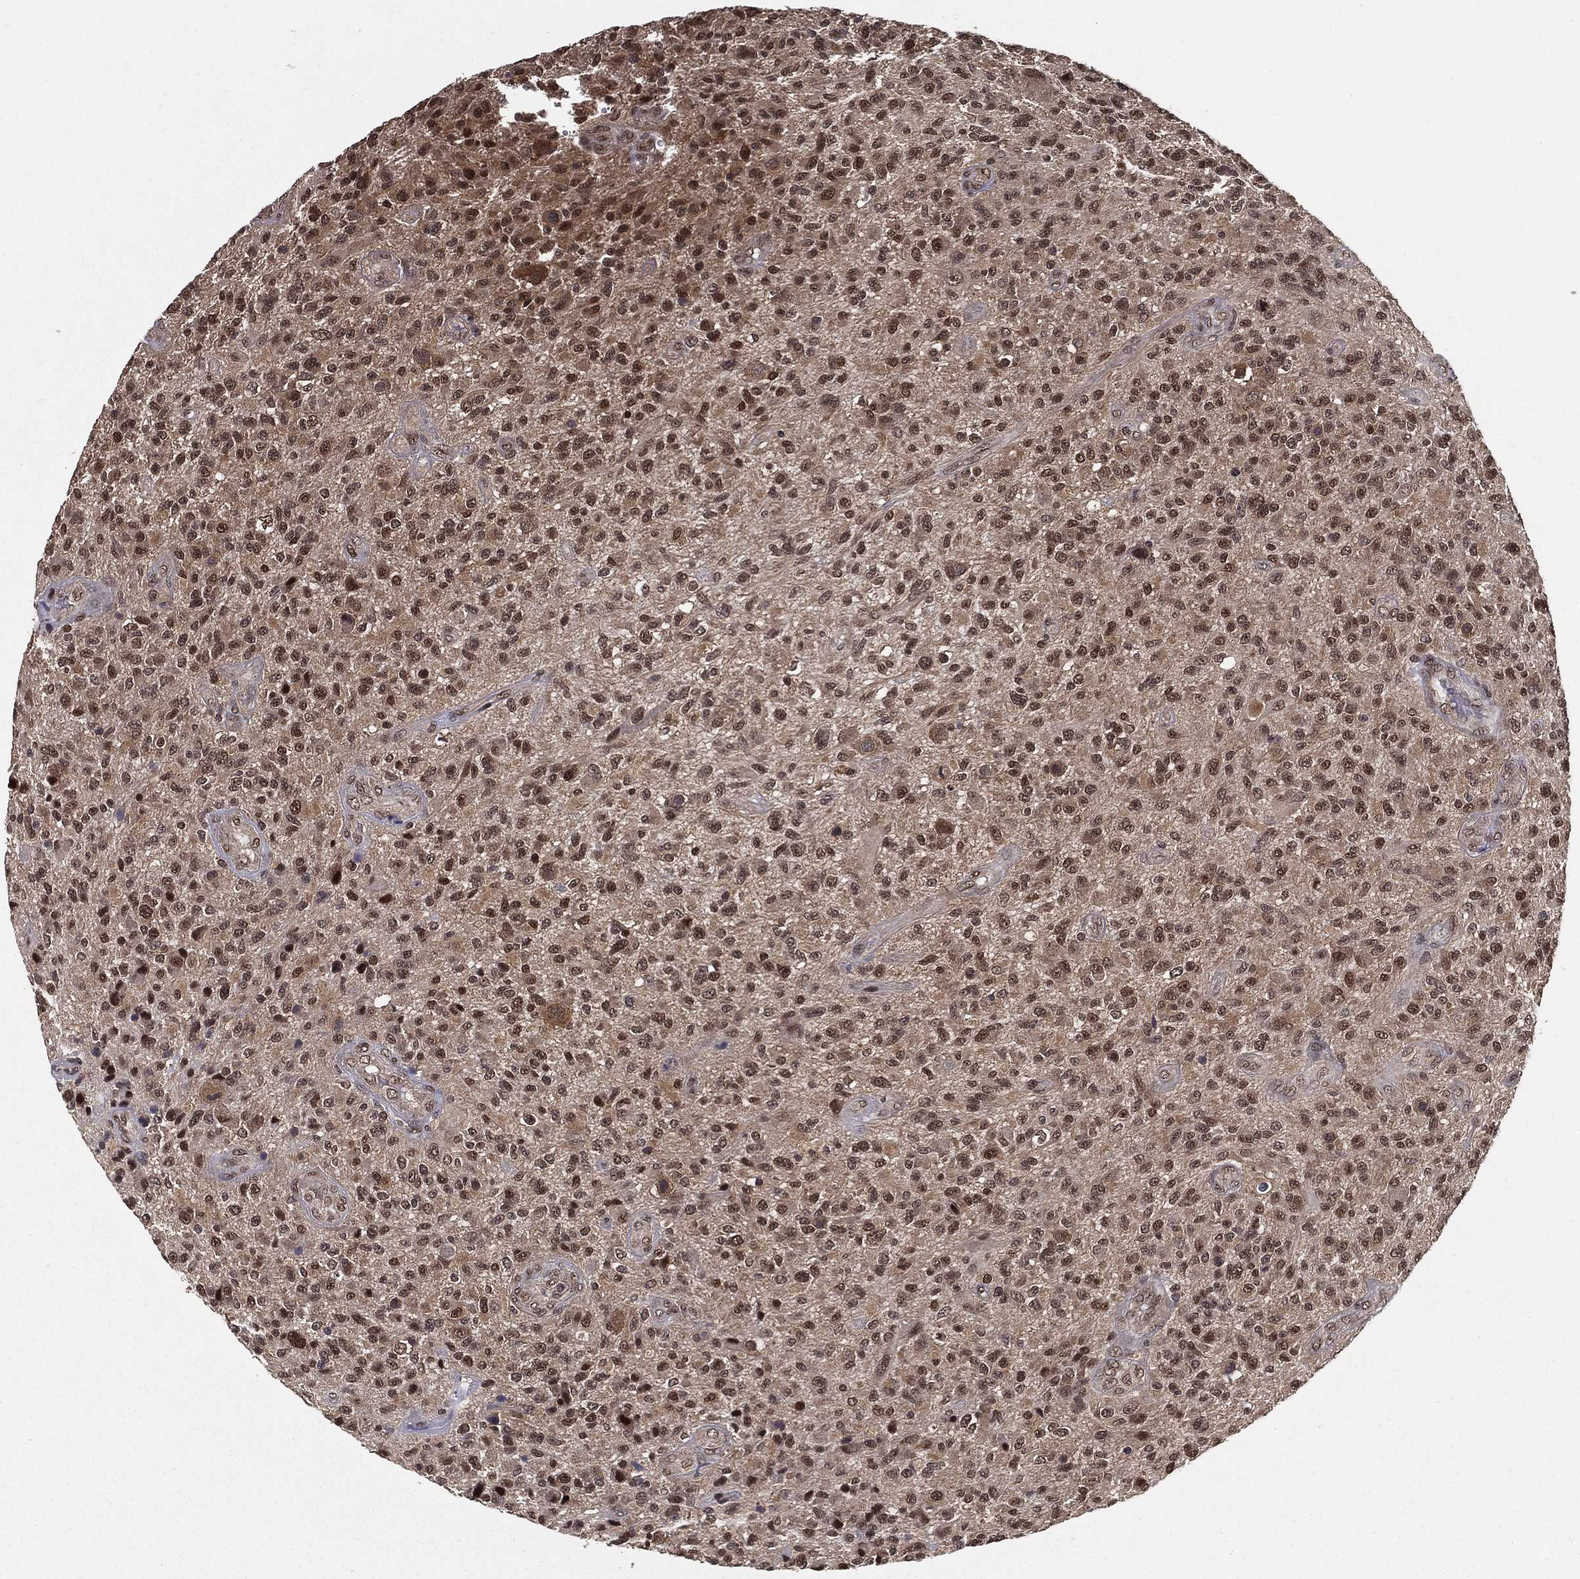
{"staining": {"intensity": "strong", "quantity": "25%-75%", "location": "nuclear"}, "tissue": "glioma", "cell_type": "Tumor cells", "image_type": "cancer", "snomed": [{"axis": "morphology", "description": "Glioma, malignant, High grade"}, {"axis": "topography", "description": "Brain"}], "caption": "An image showing strong nuclear positivity in about 25%-75% of tumor cells in glioma, as visualized by brown immunohistochemical staining.", "gene": "CARM1", "patient": {"sex": "male", "age": 47}}